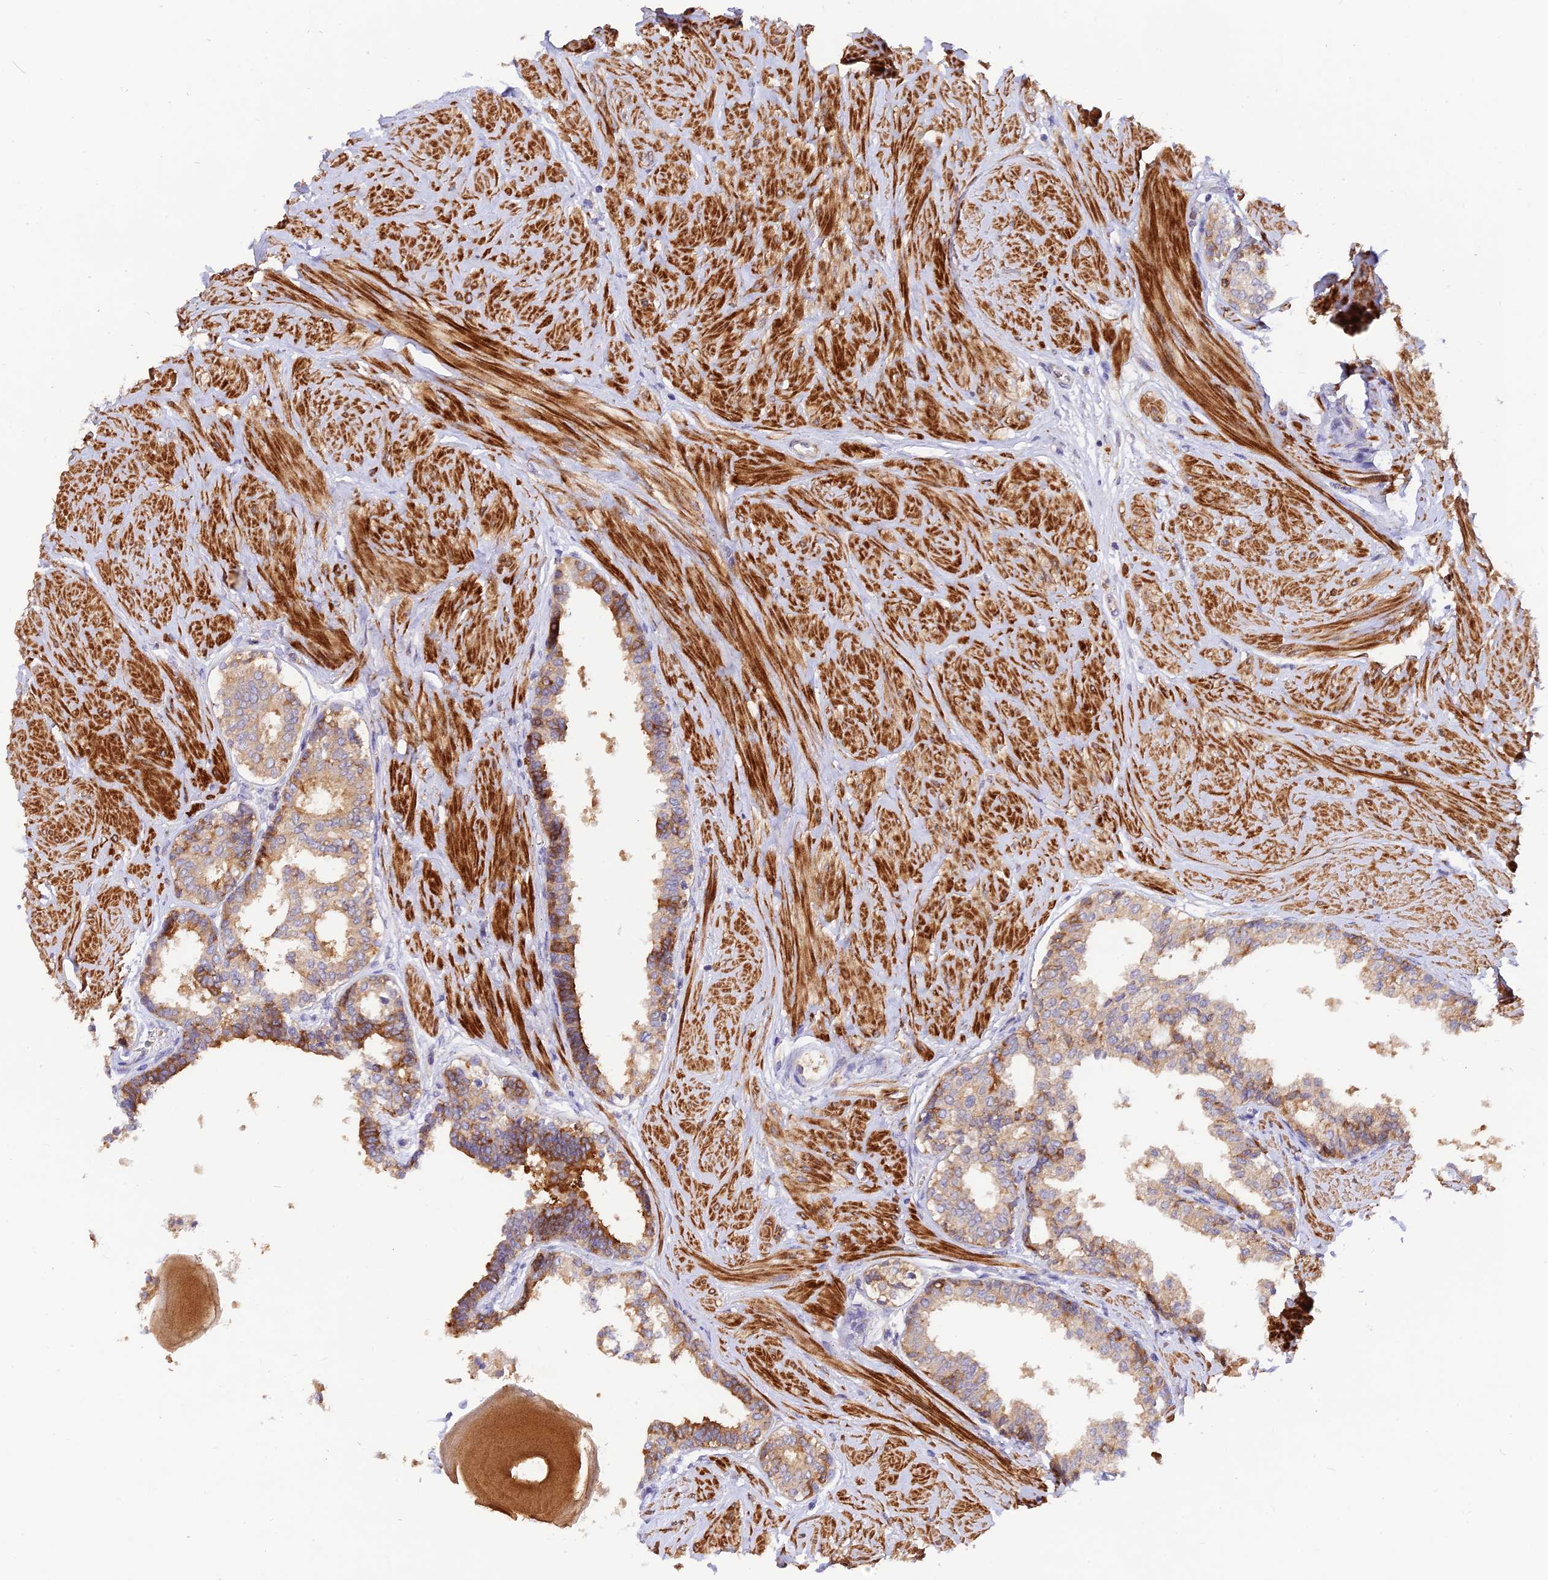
{"staining": {"intensity": "moderate", "quantity": ">75%", "location": "cytoplasmic/membranous"}, "tissue": "prostate", "cell_type": "Glandular cells", "image_type": "normal", "snomed": [{"axis": "morphology", "description": "Normal tissue, NOS"}, {"axis": "topography", "description": "Prostate"}], "caption": "An IHC micrograph of unremarkable tissue is shown. Protein staining in brown labels moderate cytoplasmic/membranous positivity in prostate within glandular cells.", "gene": "WDFY4", "patient": {"sex": "male", "age": 48}}